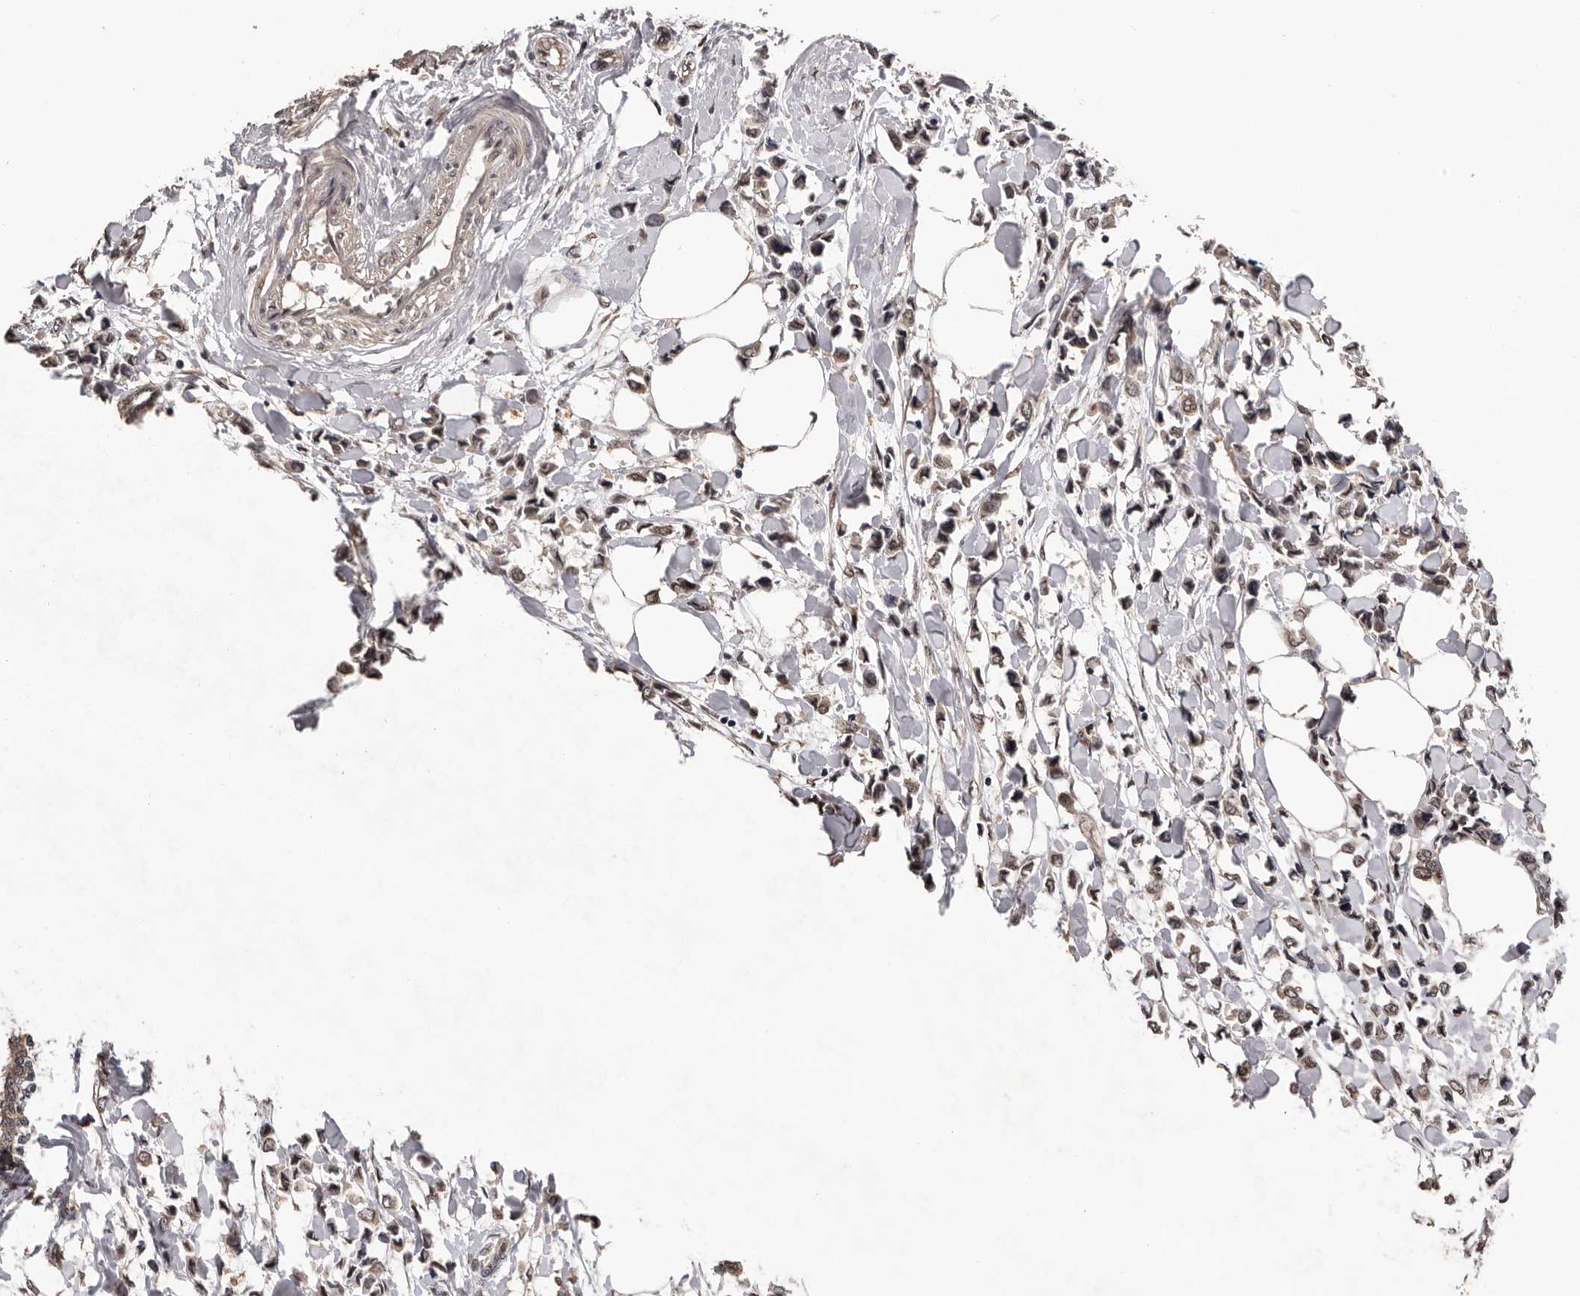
{"staining": {"intensity": "weak", "quantity": ">75%", "location": "cytoplasmic/membranous"}, "tissue": "breast cancer", "cell_type": "Tumor cells", "image_type": "cancer", "snomed": [{"axis": "morphology", "description": "Lobular carcinoma"}, {"axis": "topography", "description": "Breast"}], "caption": "The immunohistochemical stain highlights weak cytoplasmic/membranous staining in tumor cells of lobular carcinoma (breast) tissue.", "gene": "VPS37A", "patient": {"sex": "female", "age": 51}}